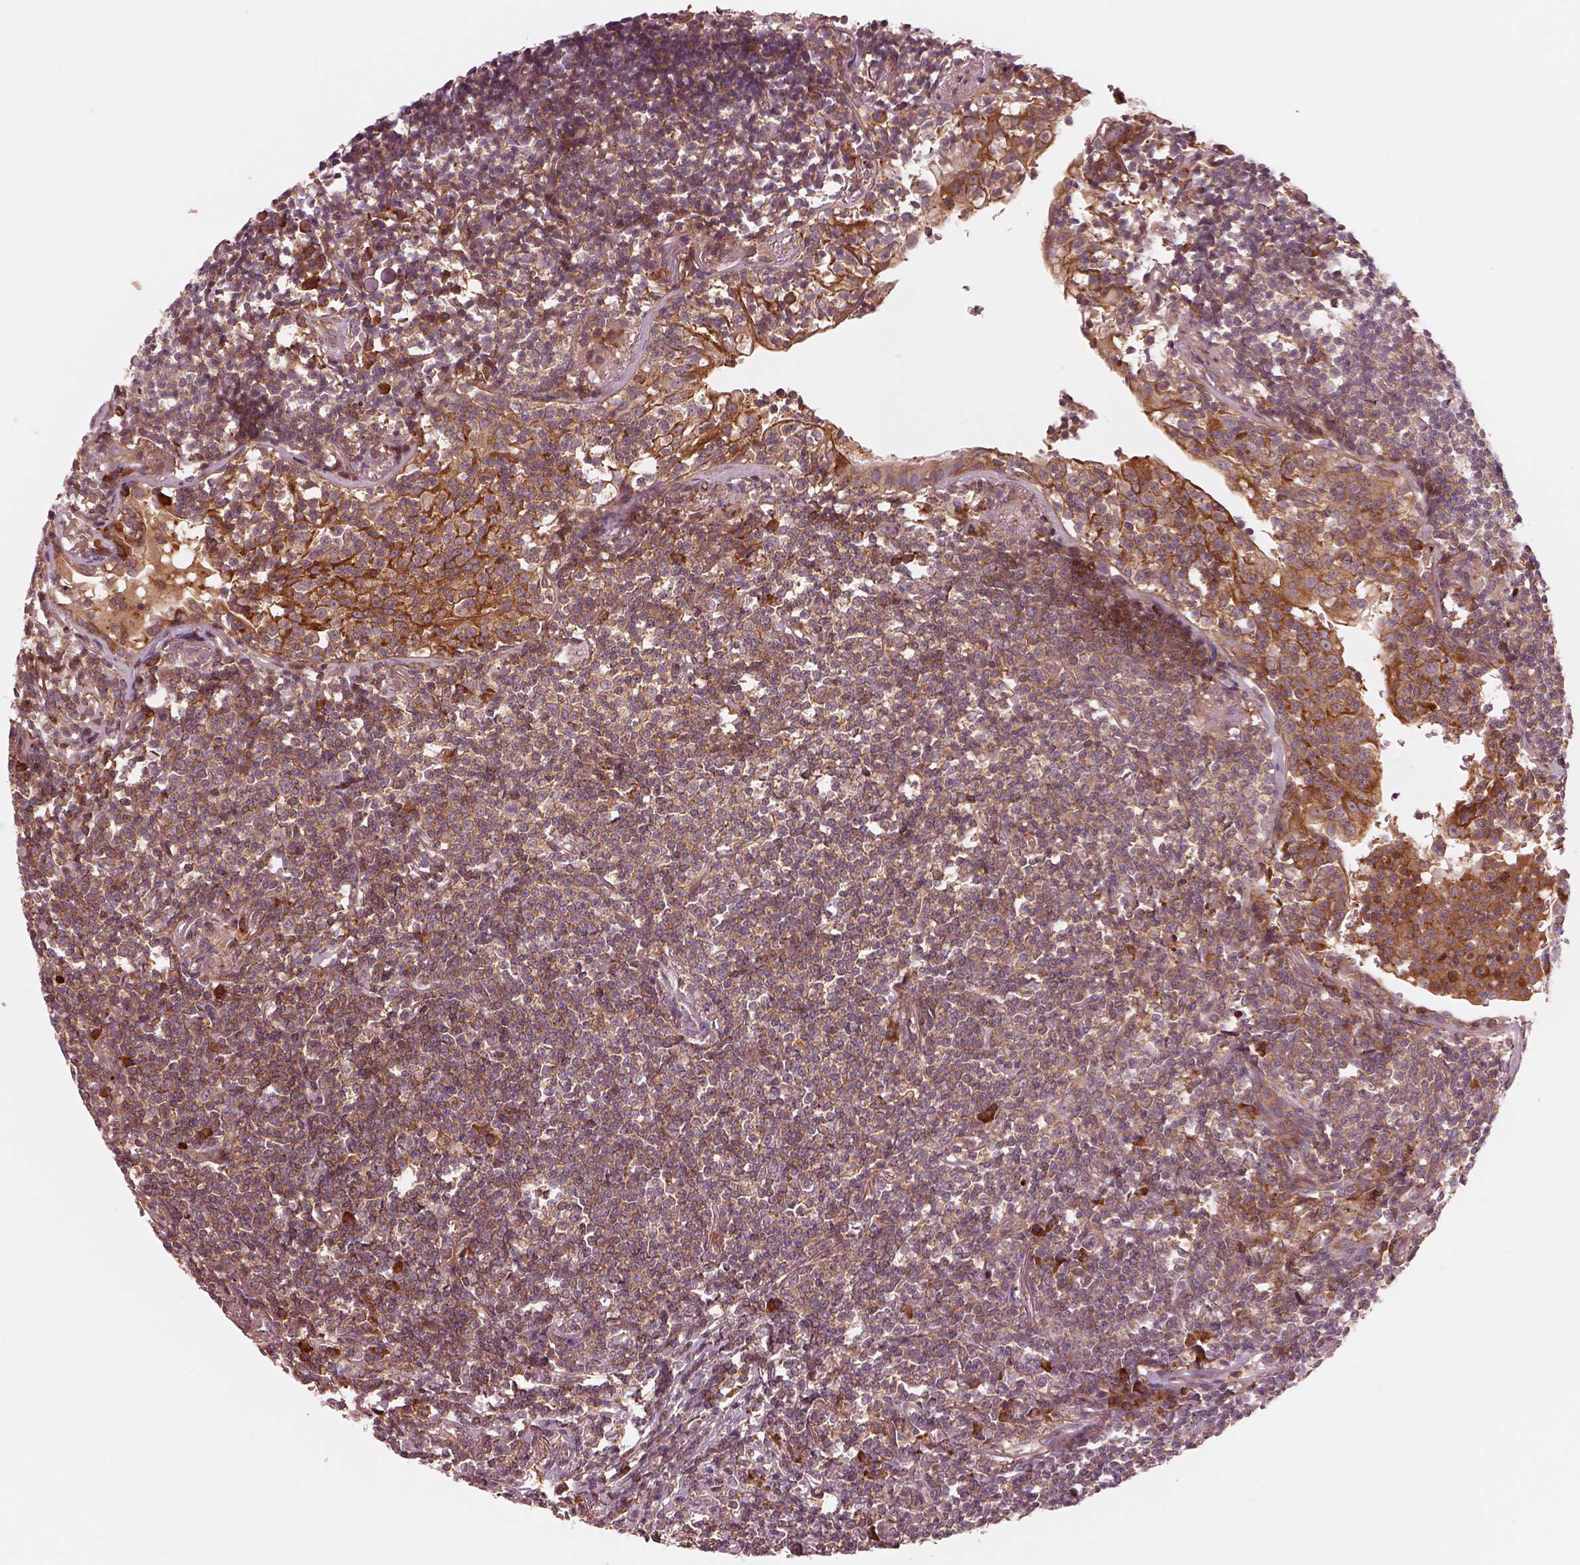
{"staining": {"intensity": "weak", "quantity": ">75%", "location": "cytoplasmic/membranous"}, "tissue": "lymphoma", "cell_type": "Tumor cells", "image_type": "cancer", "snomed": [{"axis": "morphology", "description": "Malignant lymphoma, non-Hodgkin's type, Low grade"}, {"axis": "topography", "description": "Lung"}], "caption": "Brown immunohistochemical staining in human malignant lymphoma, non-Hodgkin's type (low-grade) reveals weak cytoplasmic/membranous positivity in about >75% of tumor cells.", "gene": "ASCC2", "patient": {"sex": "female", "age": 71}}